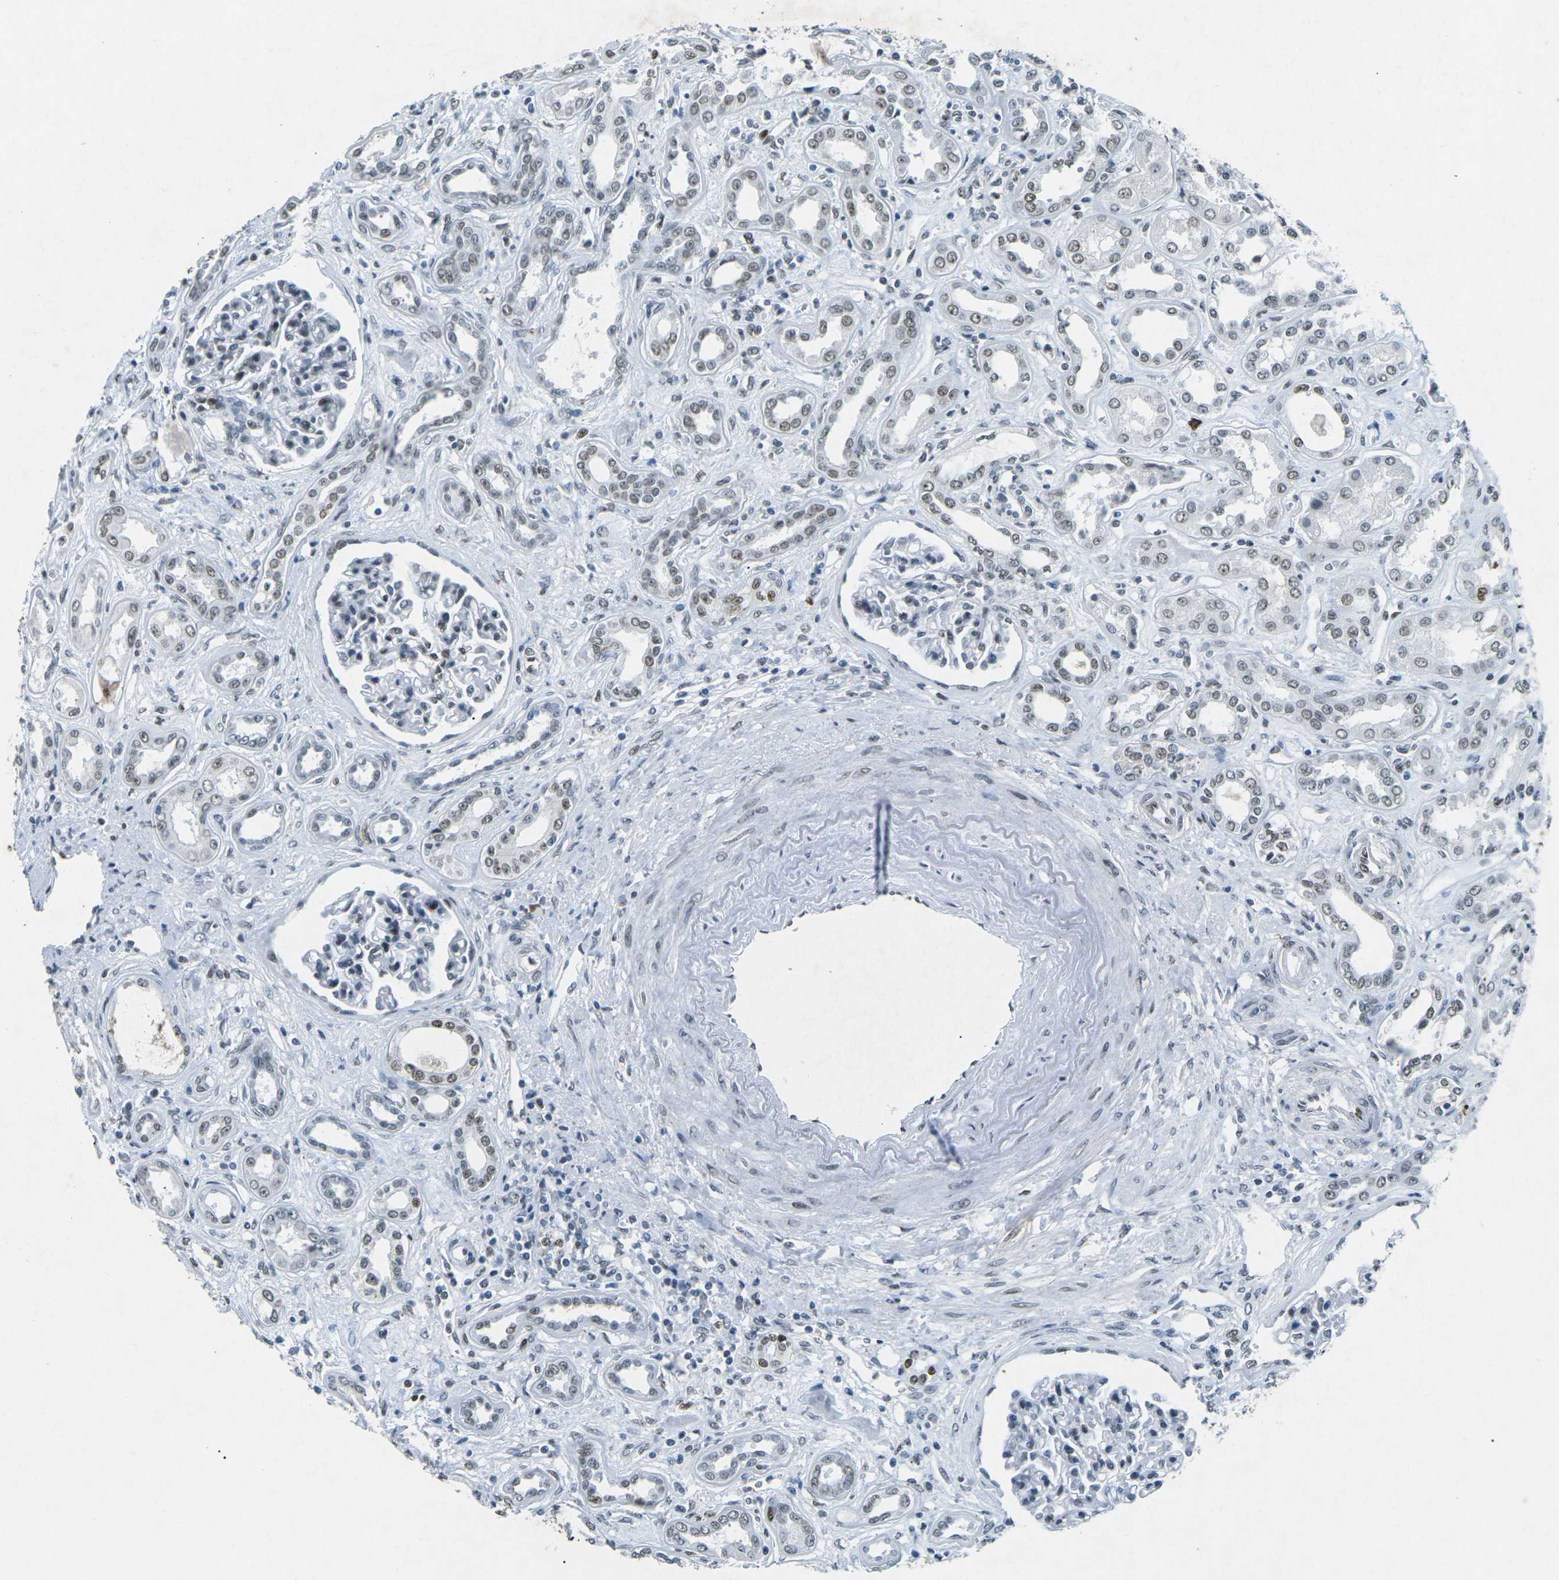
{"staining": {"intensity": "strong", "quantity": "25%-75%", "location": "nuclear"}, "tissue": "kidney", "cell_type": "Cells in glomeruli", "image_type": "normal", "snomed": [{"axis": "morphology", "description": "Normal tissue, NOS"}, {"axis": "topography", "description": "Kidney"}], "caption": "Unremarkable kidney shows strong nuclear staining in about 25%-75% of cells in glomeruli, visualized by immunohistochemistry.", "gene": "RB1", "patient": {"sex": "male", "age": 59}}